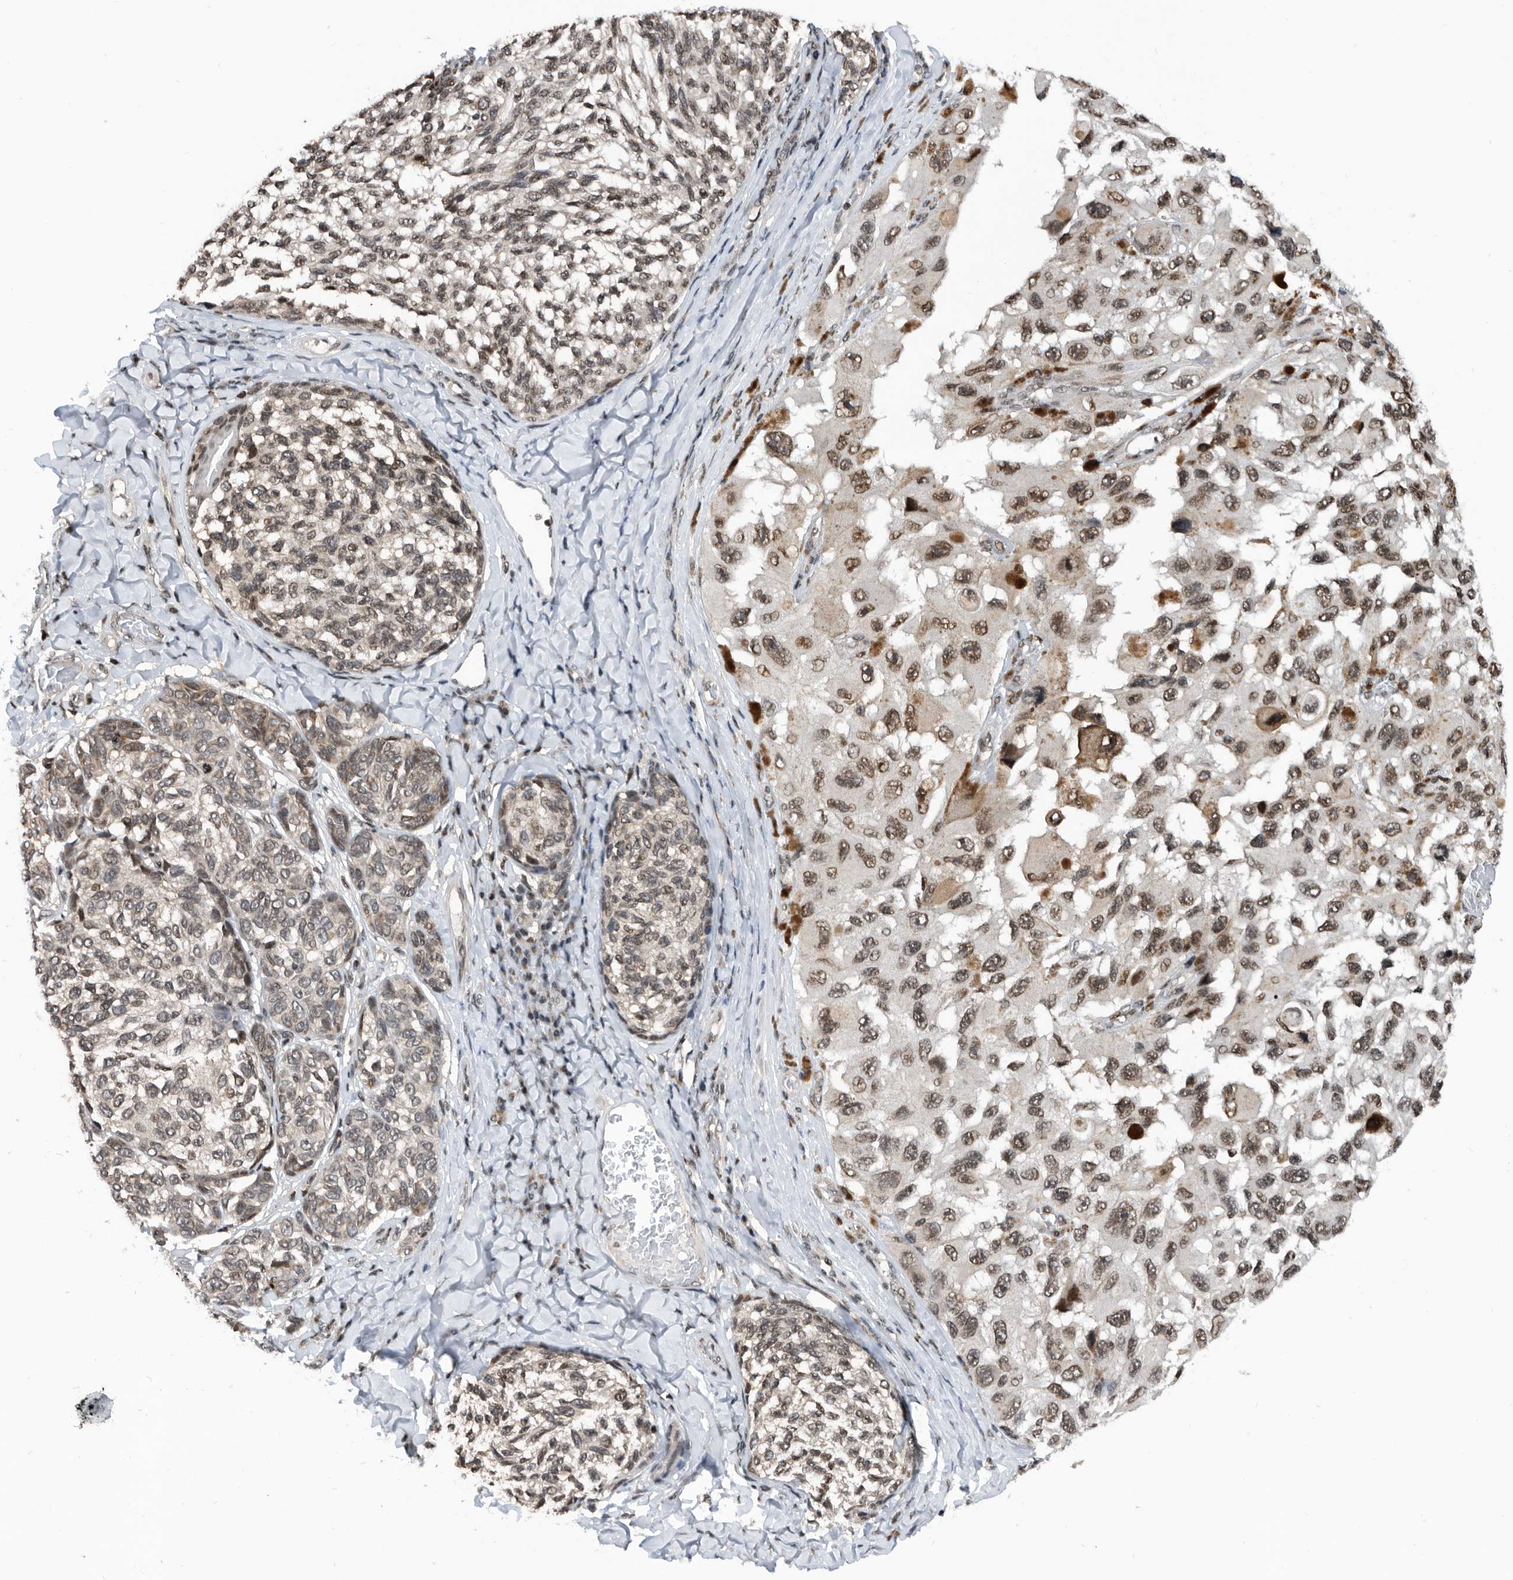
{"staining": {"intensity": "moderate", "quantity": "<25%", "location": "nuclear"}, "tissue": "melanoma", "cell_type": "Tumor cells", "image_type": "cancer", "snomed": [{"axis": "morphology", "description": "Malignant melanoma, NOS"}, {"axis": "topography", "description": "Skin"}], "caption": "Protein staining of melanoma tissue demonstrates moderate nuclear expression in approximately <25% of tumor cells.", "gene": "SNRNP48", "patient": {"sex": "female", "age": 73}}